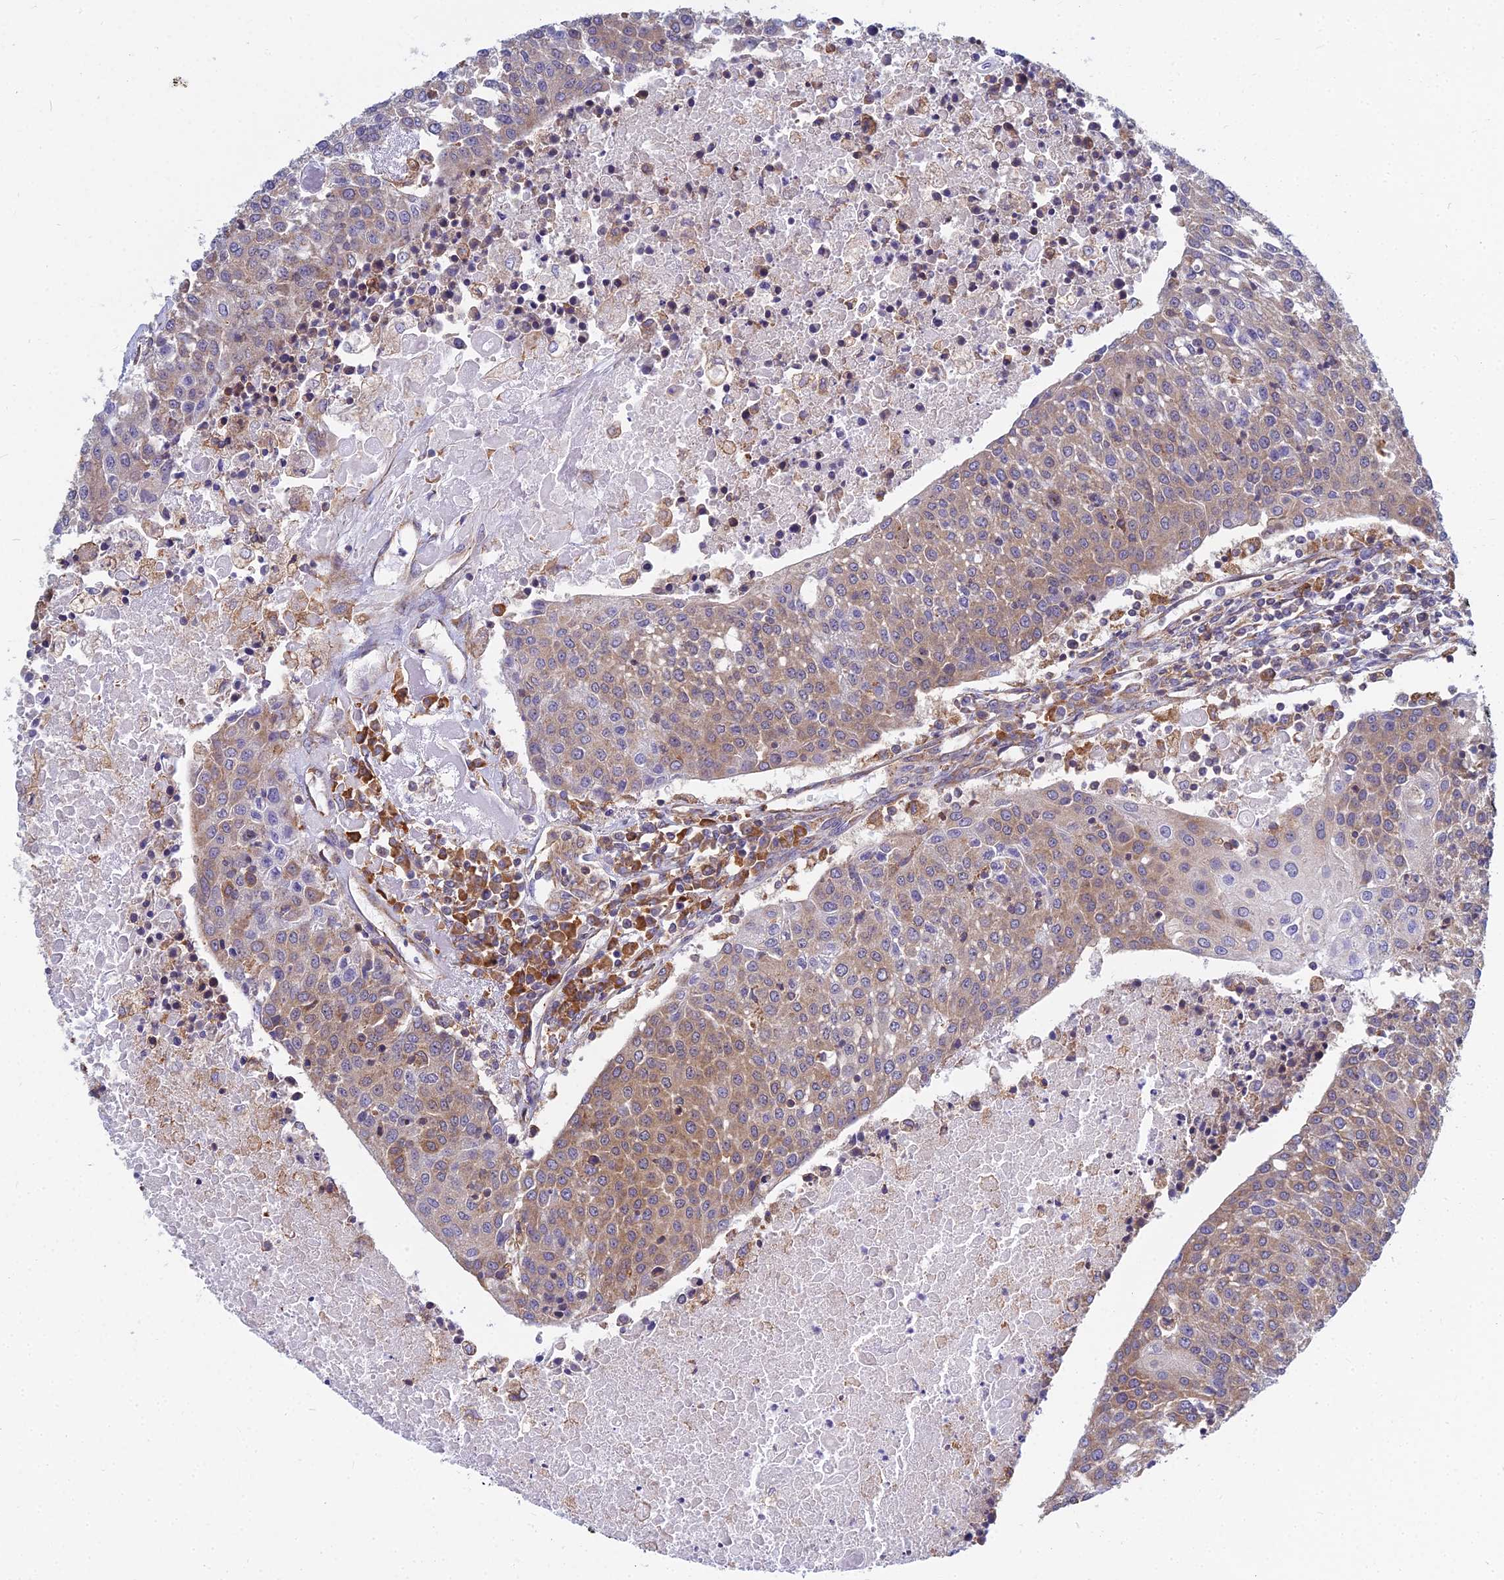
{"staining": {"intensity": "moderate", "quantity": "25%-75%", "location": "cytoplasmic/membranous"}, "tissue": "urothelial cancer", "cell_type": "Tumor cells", "image_type": "cancer", "snomed": [{"axis": "morphology", "description": "Urothelial carcinoma, High grade"}, {"axis": "topography", "description": "Urinary bladder"}], "caption": "Urothelial carcinoma (high-grade) stained for a protein demonstrates moderate cytoplasmic/membranous positivity in tumor cells. The protein is shown in brown color, while the nuclei are stained blue.", "gene": "KIAA1143", "patient": {"sex": "female", "age": 85}}